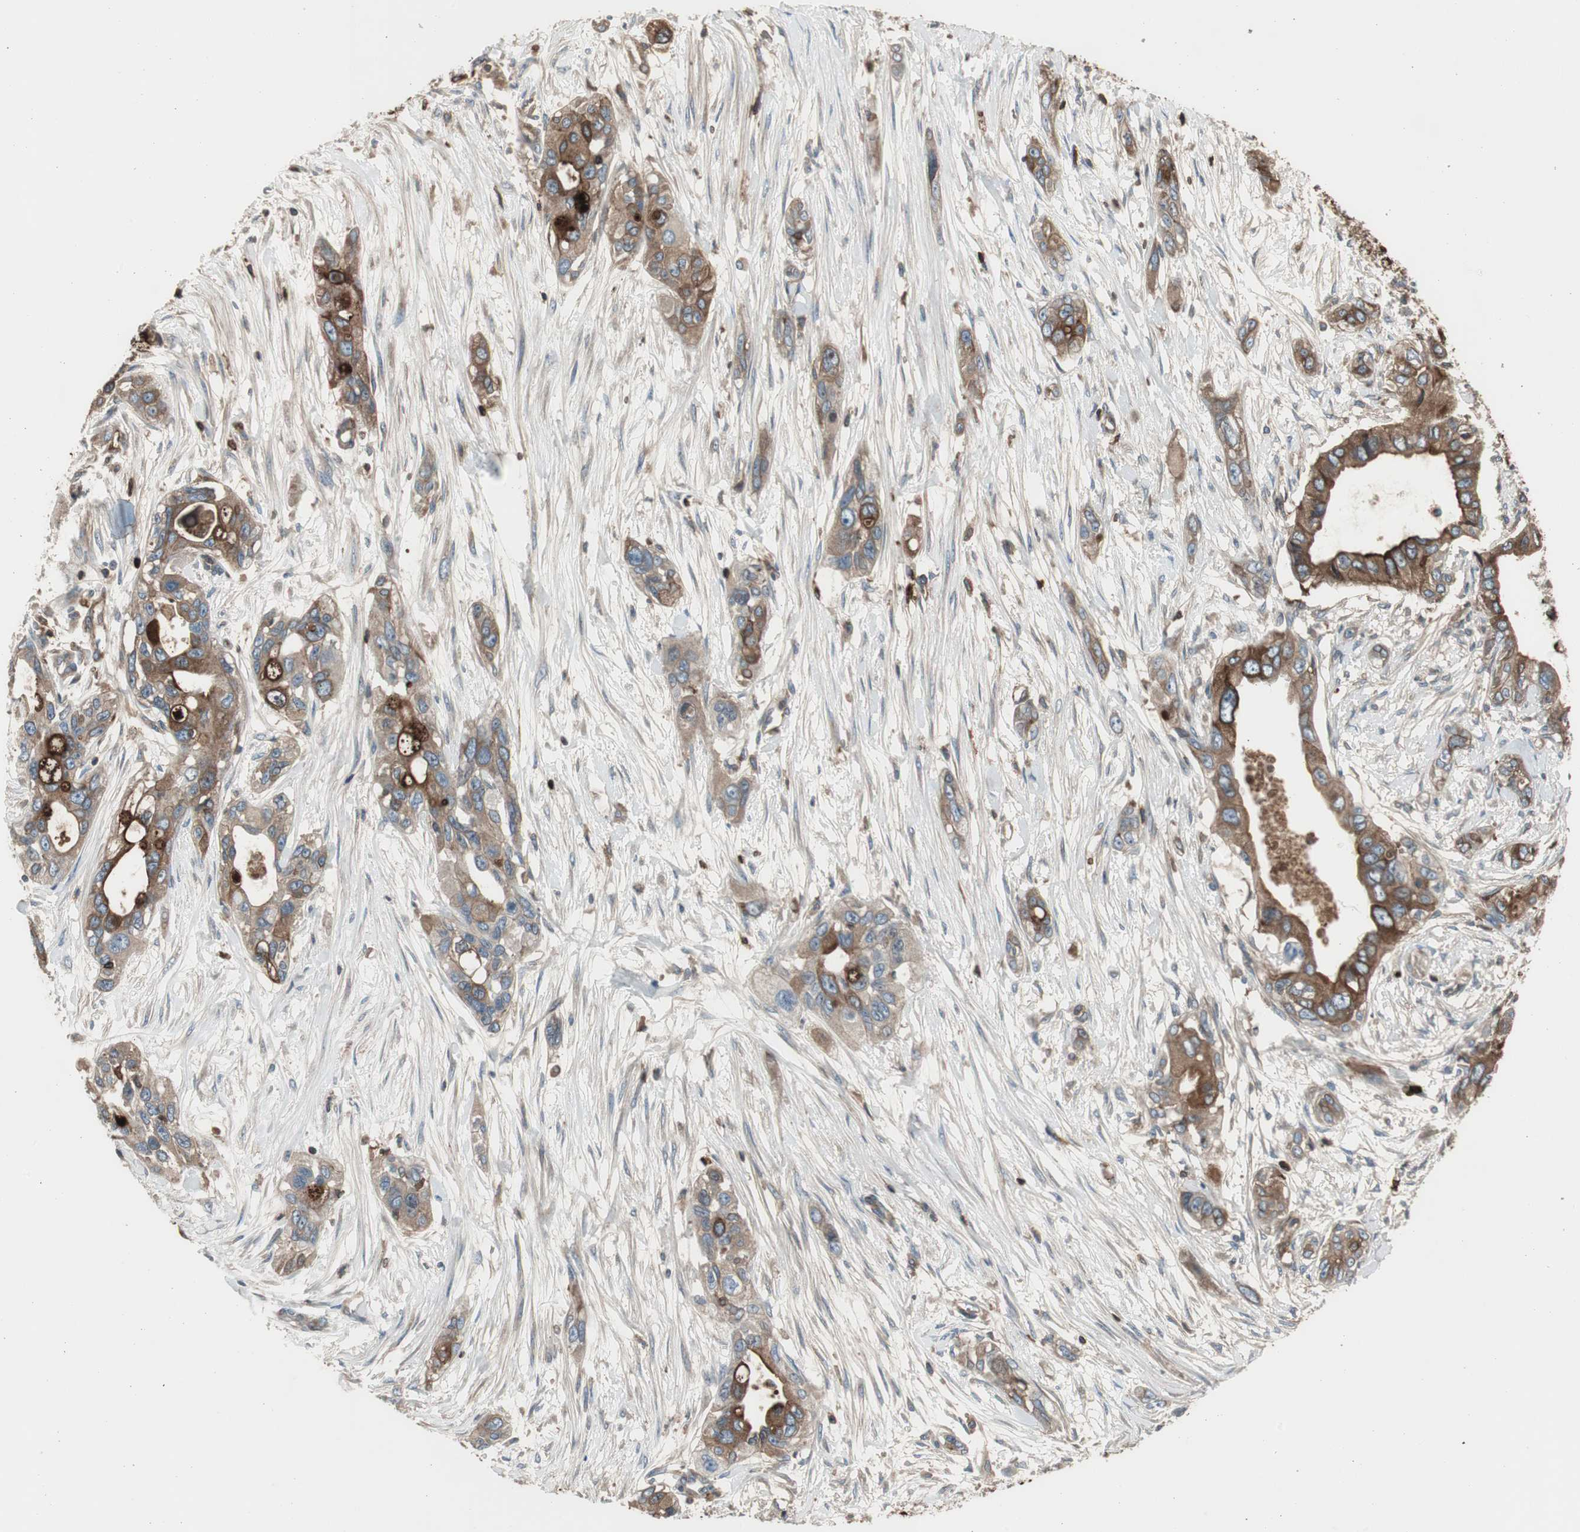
{"staining": {"intensity": "strong", "quantity": ">75%", "location": "cytoplasmic/membranous"}, "tissue": "pancreatic cancer", "cell_type": "Tumor cells", "image_type": "cancer", "snomed": [{"axis": "morphology", "description": "Adenocarcinoma, NOS"}, {"axis": "topography", "description": "Pancreas"}], "caption": "Brown immunohistochemical staining in pancreatic cancer (adenocarcinoma) shows strong cytoplasmic/membranous staining in about >75% of tumor cells.", "gene": "B2M", "patient": {"sex": "female", "age": 60}}